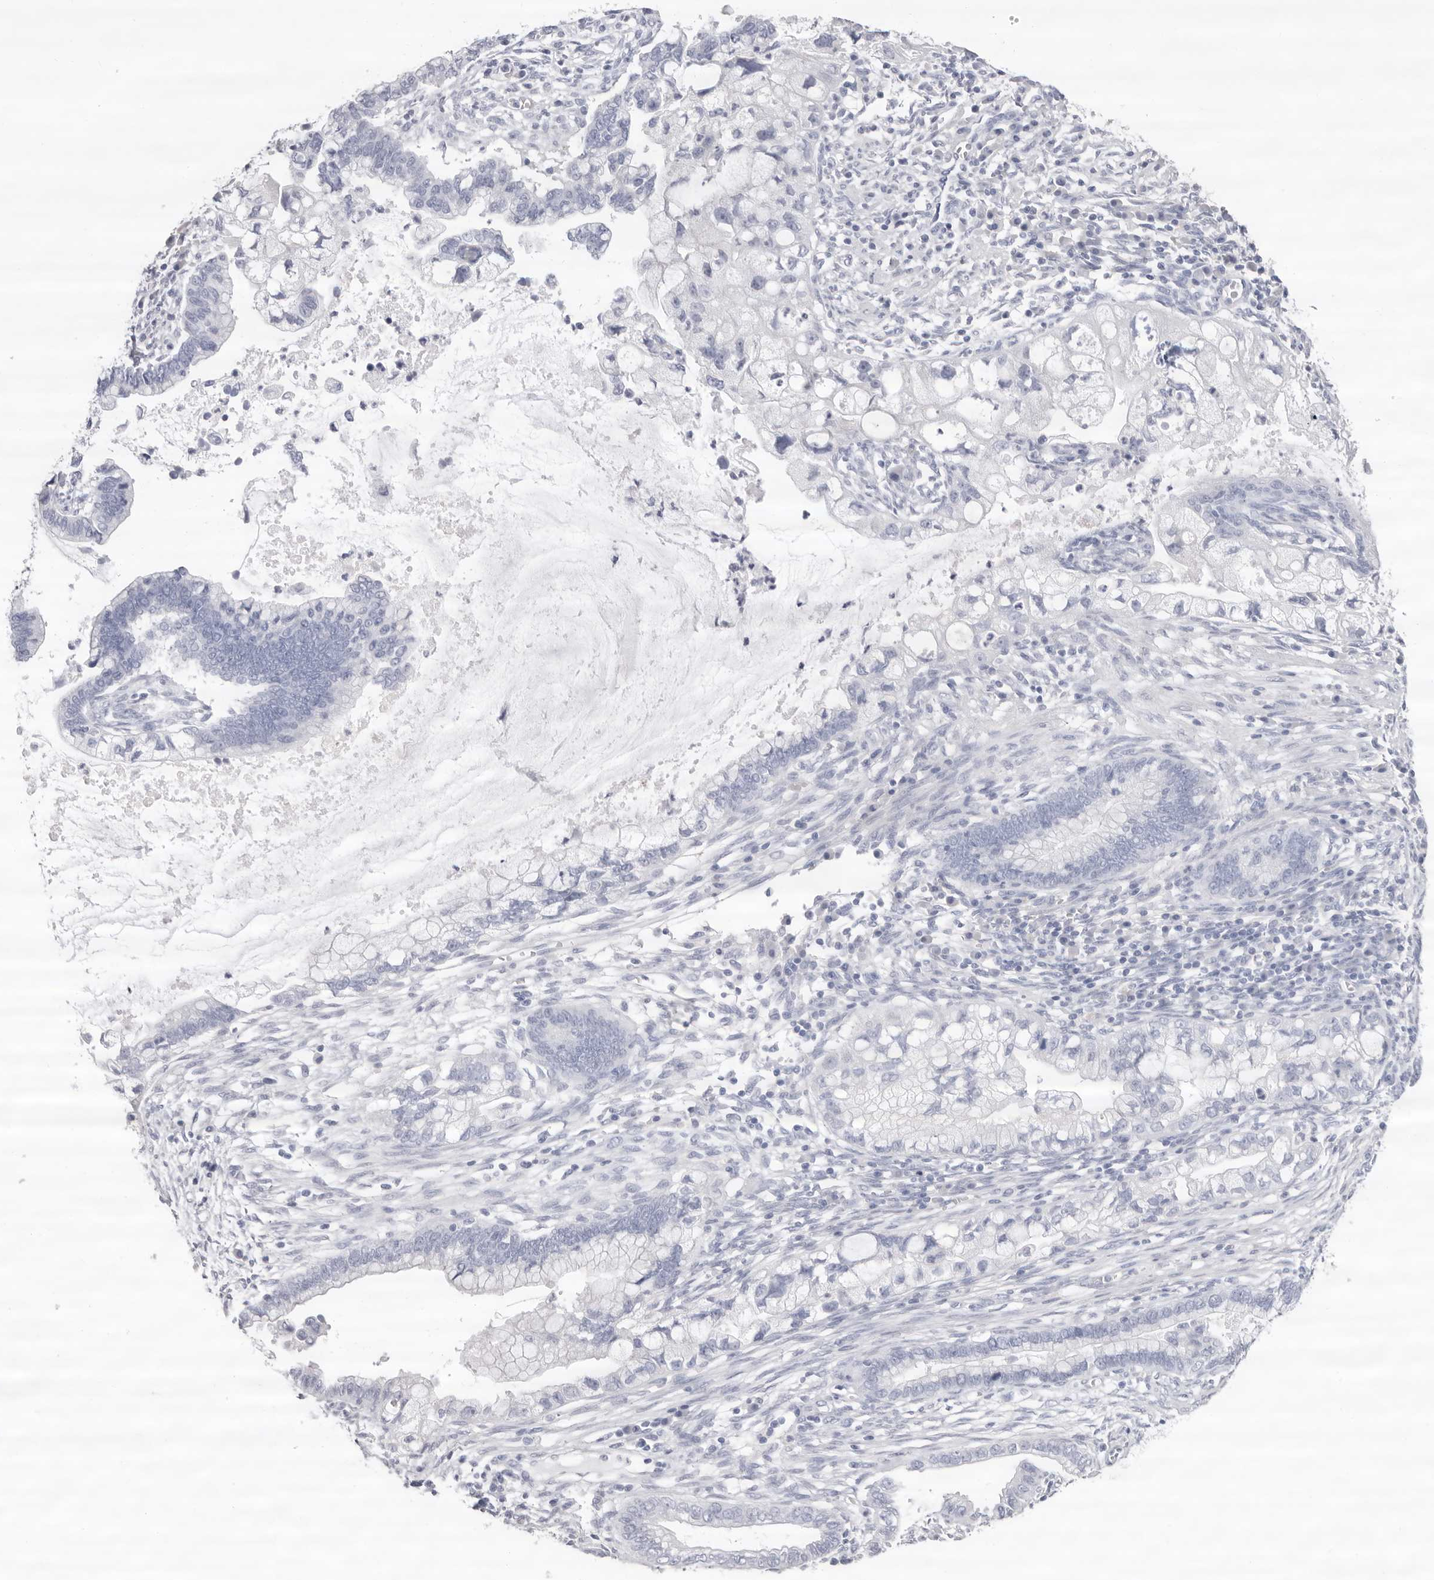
{"staining": {"intensity": "negative", "quantity": "none", "location": "none"}, "tissue": "cervical cancer", "cell_type": "Tumor cells", "image_type": "cancer", "snomed": [{"axis": "morphology", "description": "Adenocarcinoma, NOS"}, {"axis": "topography", "description": "Cervix"}], "caption": "IHC of human cervical adenocarcinoma exhibits no positivity in tumor cells. (DAB IHC, high magnification).", "gene": "LPO", "patient": {"sex": "female", "age": 44}}